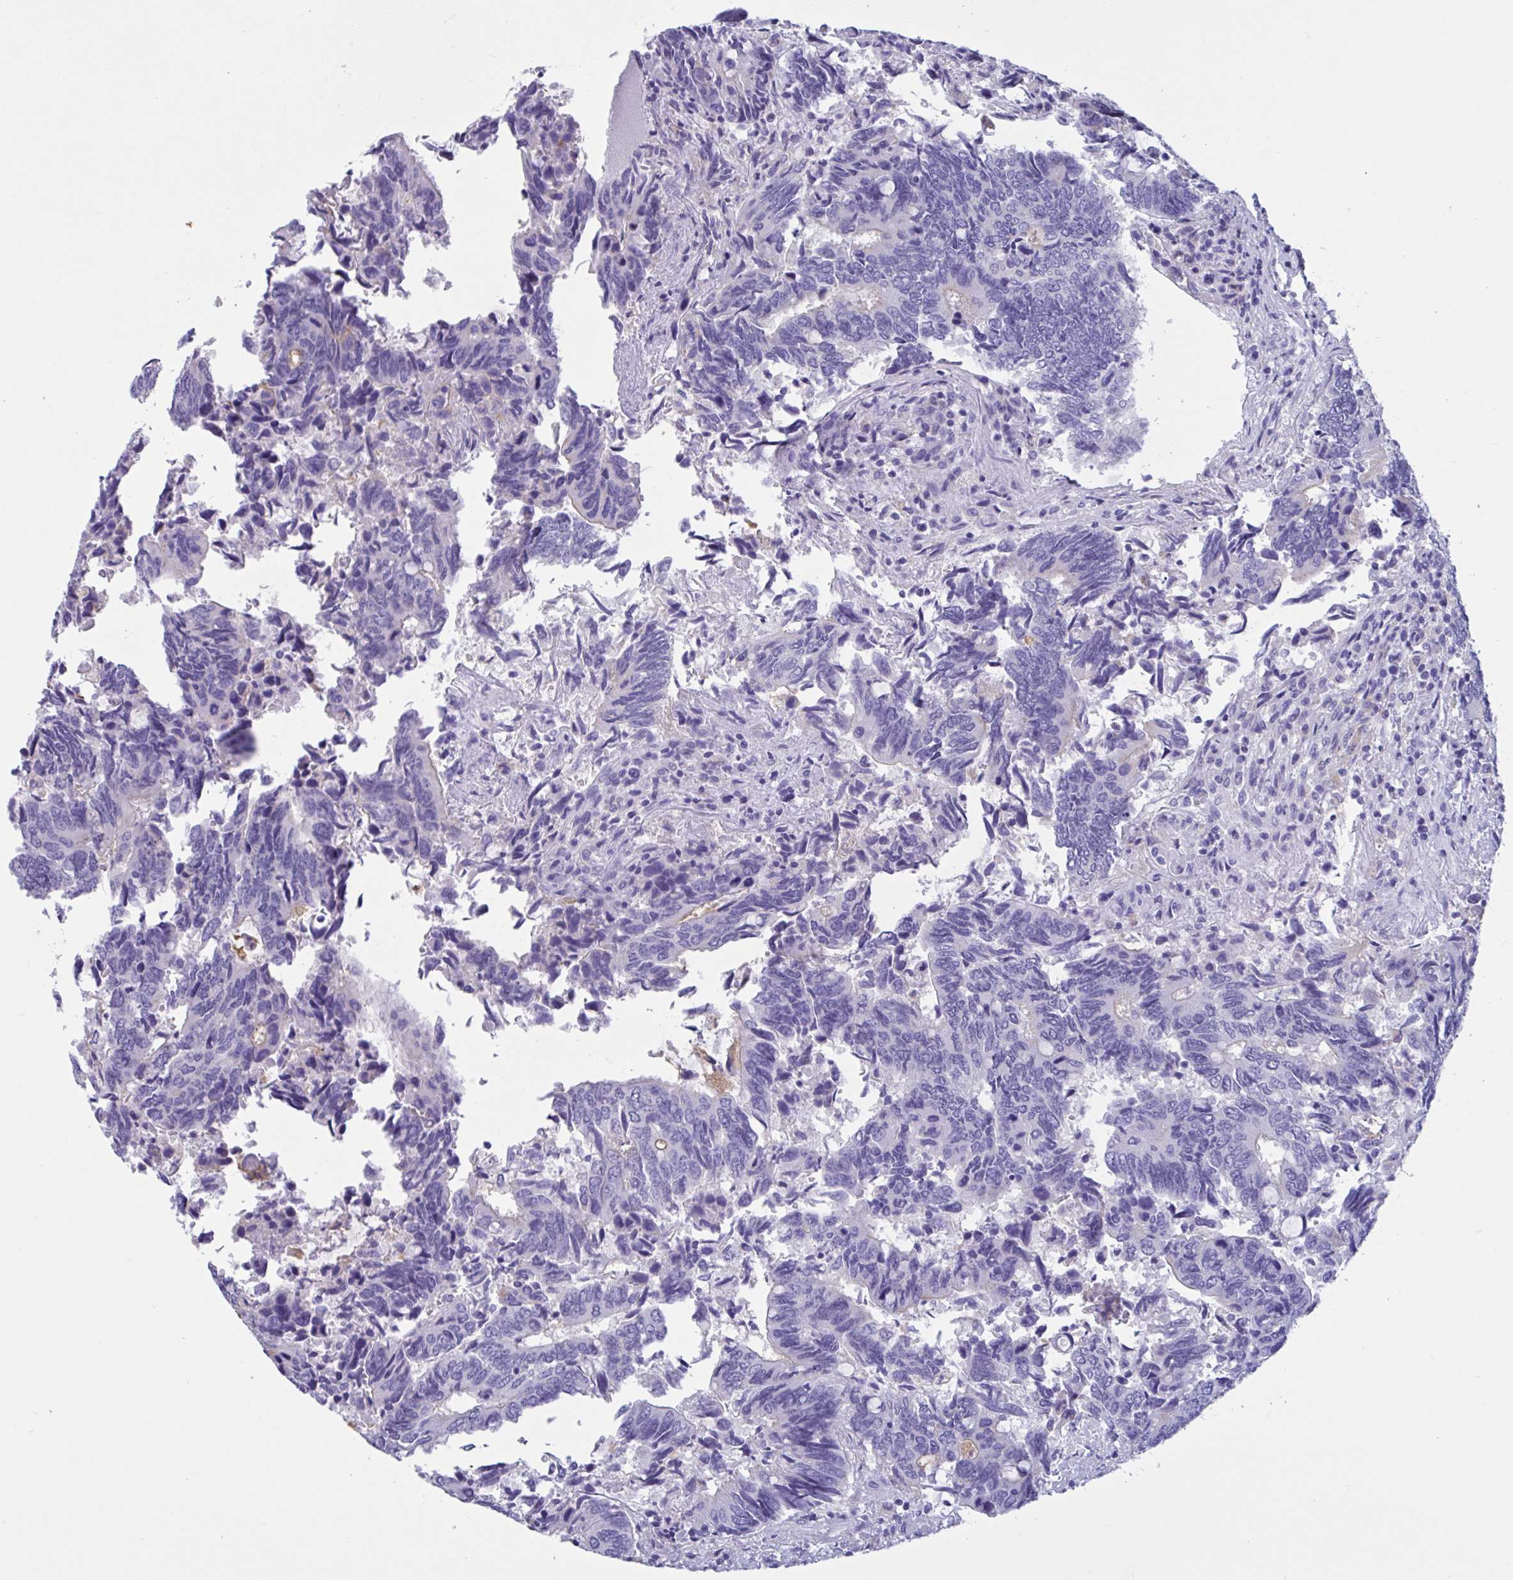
{"staining": {"intensity": "negative", "quantity": "none", "location": "none"}, "tissue": "colorectal cancer", "cell_type": "Tumor cells", "image_type": "cancer", "snomed": [{"axis": "morphology", "description": "Adenocarcinoma, NOS"}, {"axis": "topography", "description": "Colon"}], "caption": "Immunohistochemistry photomicrograph of neoplastic tissue: human colorectal adenocarcinoma stained with DAB exhibits no significant protein expression in tumor cells. (Brightfield microscopy of DAB immunohistochemistry at high magnification).", "gene": "RPL22L1", "patient": {"sex": "male", "age": 87}}